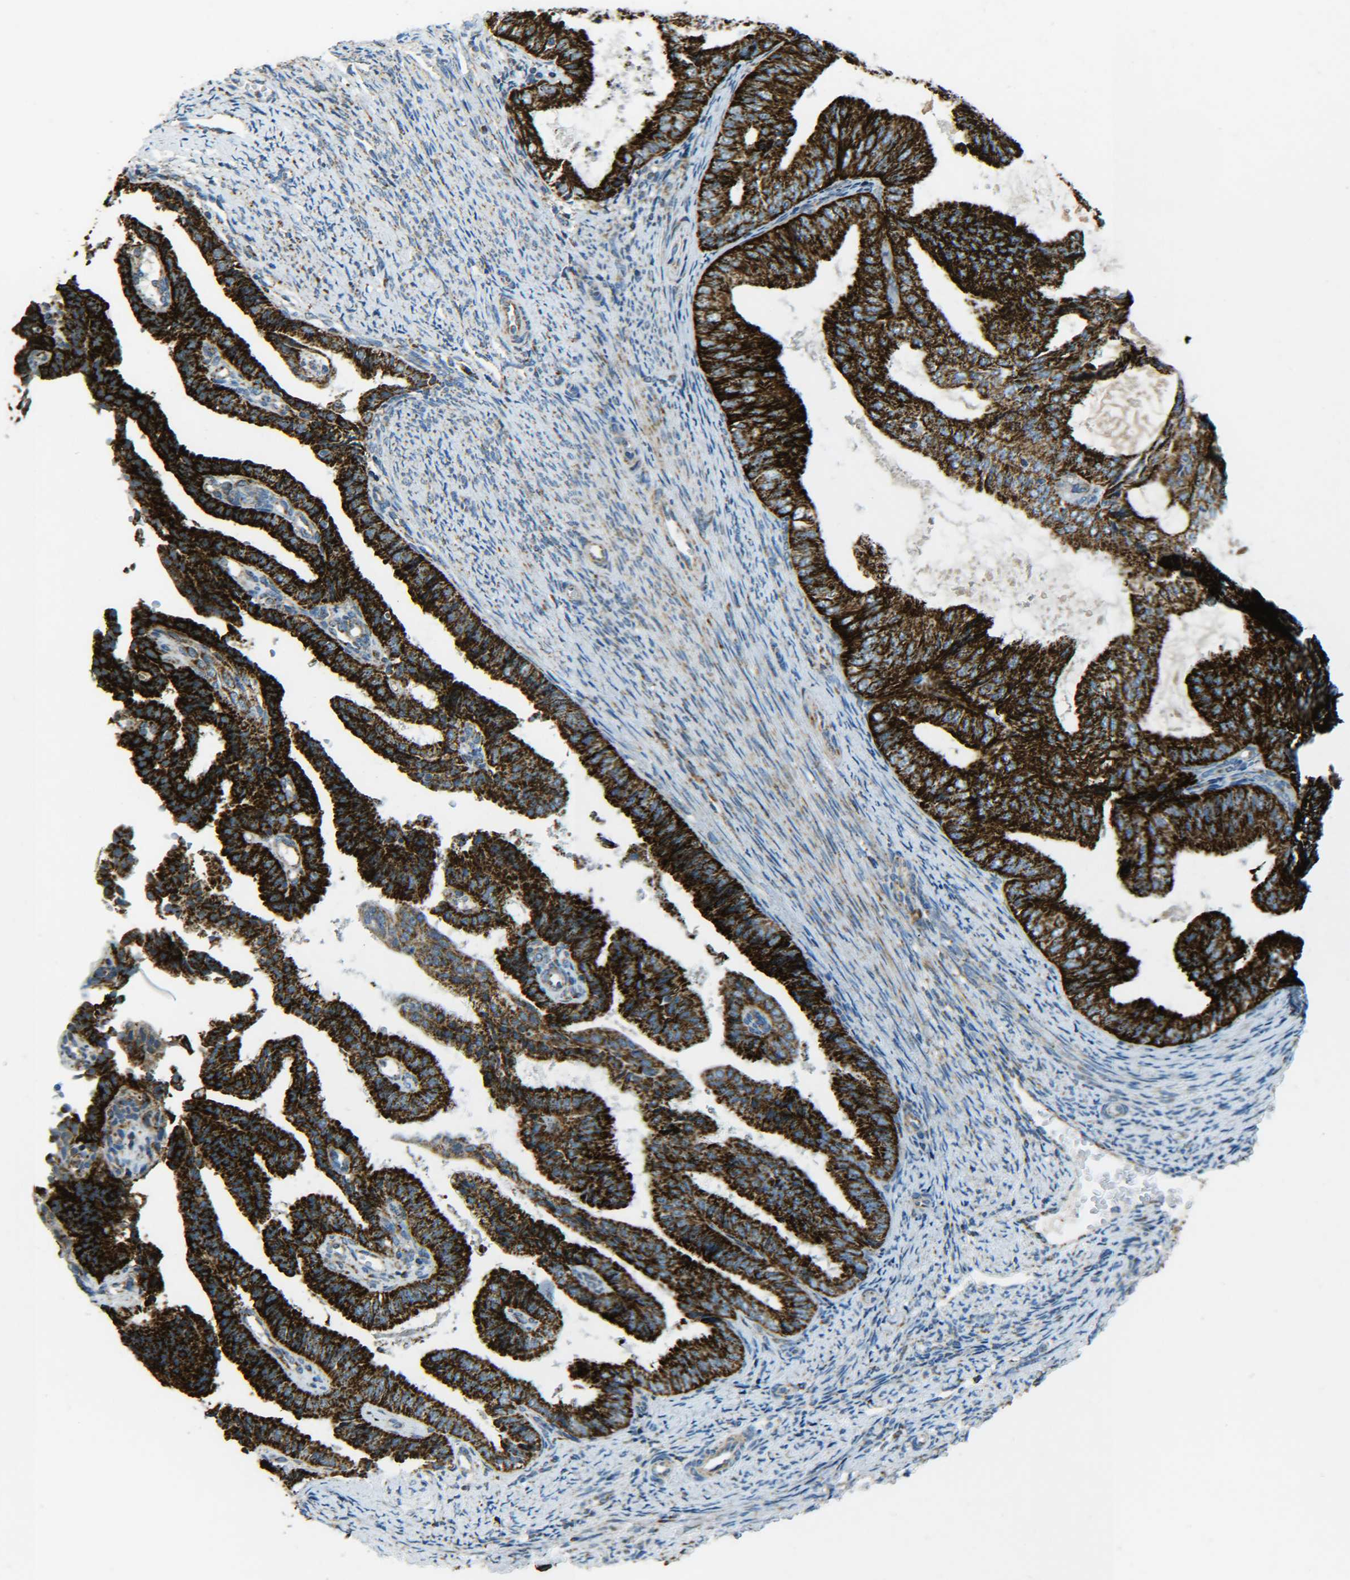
{"staining": {"intensity": "strong", "quantity": ">75%", "location": "cytoplasmic/membranous"}, "tissue": "endometrial cancer", "cell_type": "Tumor cells", "image_type": "cancer", "snomed": [{"axis": "morphology", "description": "Adenocarcinoma, NOS"}, {"axis": "topography", "description": "Endometrium"}], "caption": "Human endometrial adenocarcinoma stained for a protein (brown) shows strong cytoplasmic/membranous positive staining in approximately >75% of tumor cells.", "gene": "CYB5R1", "patient": {"sex": "female", "age": 58}}